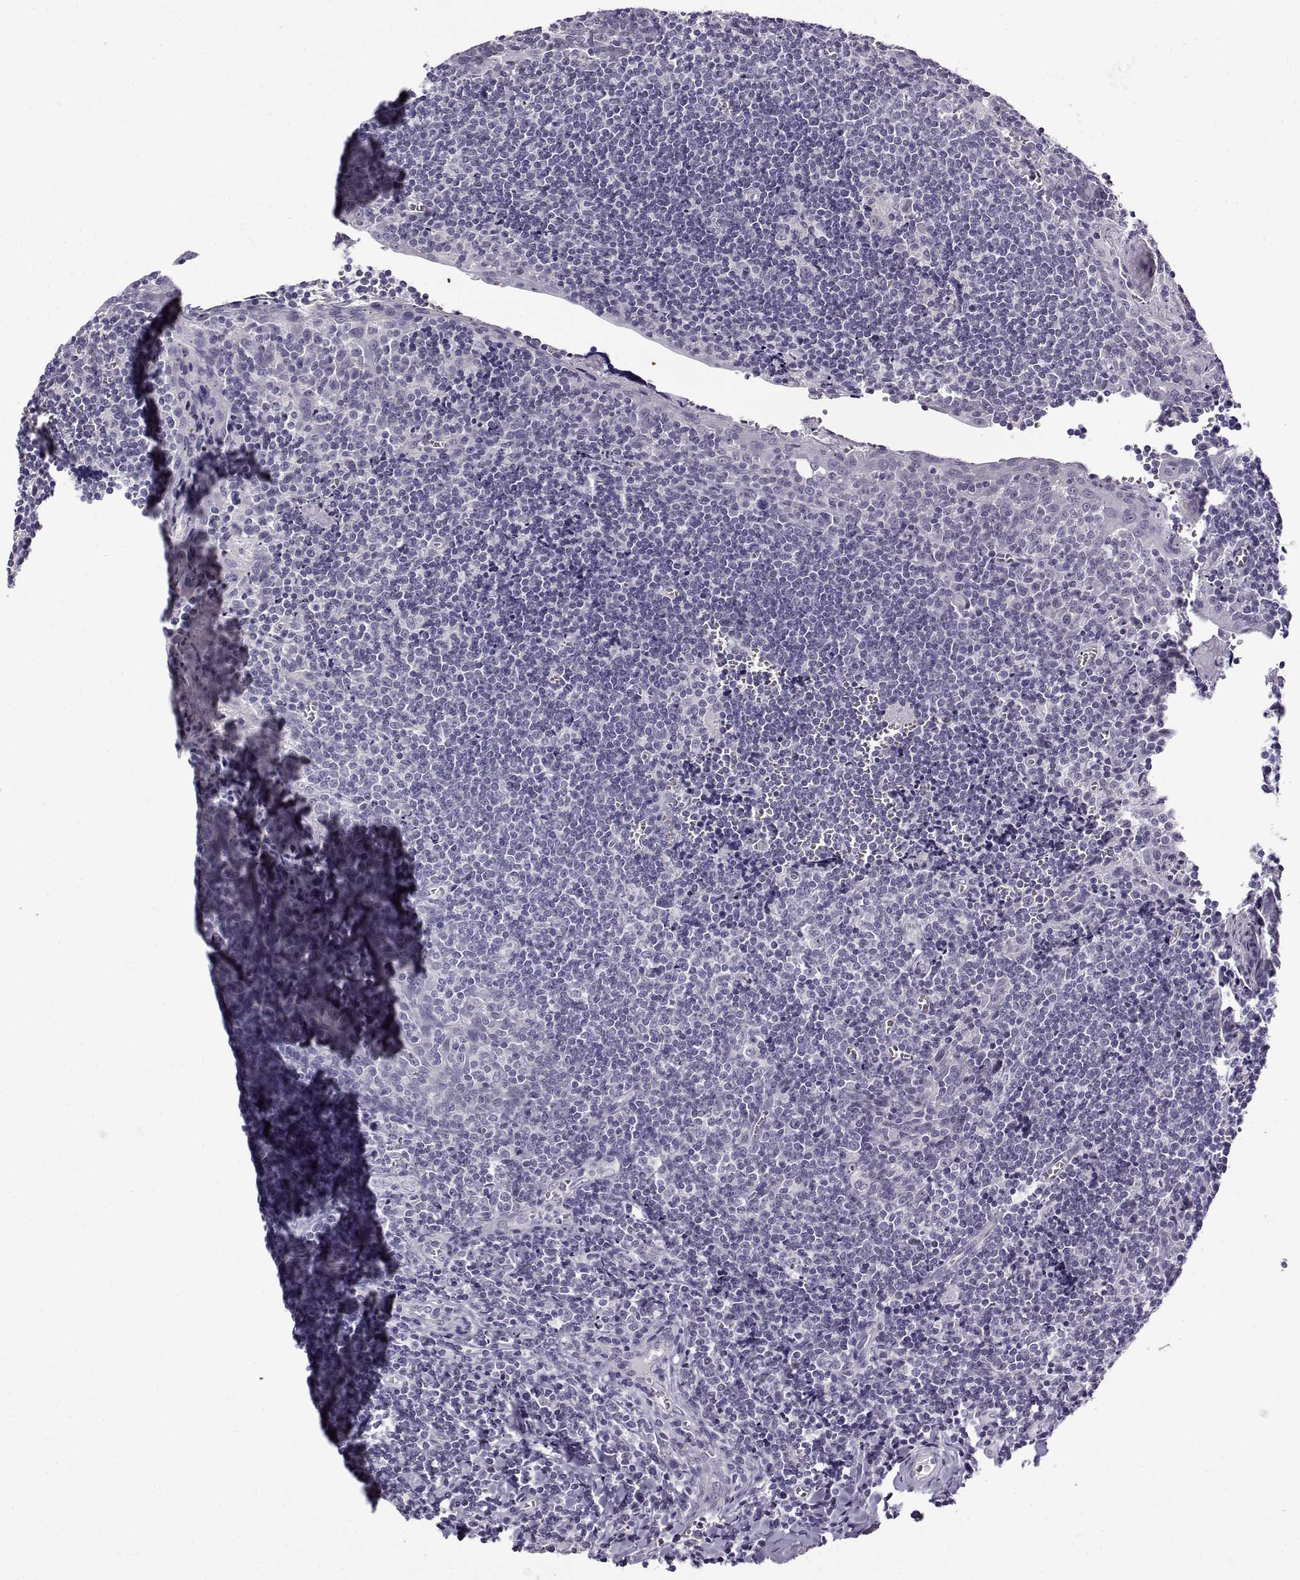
{"staining": {"intensity": "negative", "quantity": "none", "location": "none"}, "tissue": "tonsil", "cell_type": "Germinal center cells", "image_type": "normal", "snomed": [{"axis": "morphology", "description": "Normal tissue, NOS"}, {"axis": "morphology", "description": "Inflammation, NOS"}, {"axis": "topography", "description": "Tonsil"}], "caption": "A photomicrograph of tonsil stained for a protein reveals no brown staining in germinal center cells. (Immunohistochemistry, brightfield microscopy, high magnification).", "gene": "TEX55", "patient": {"sex": "female", "age": 31}}